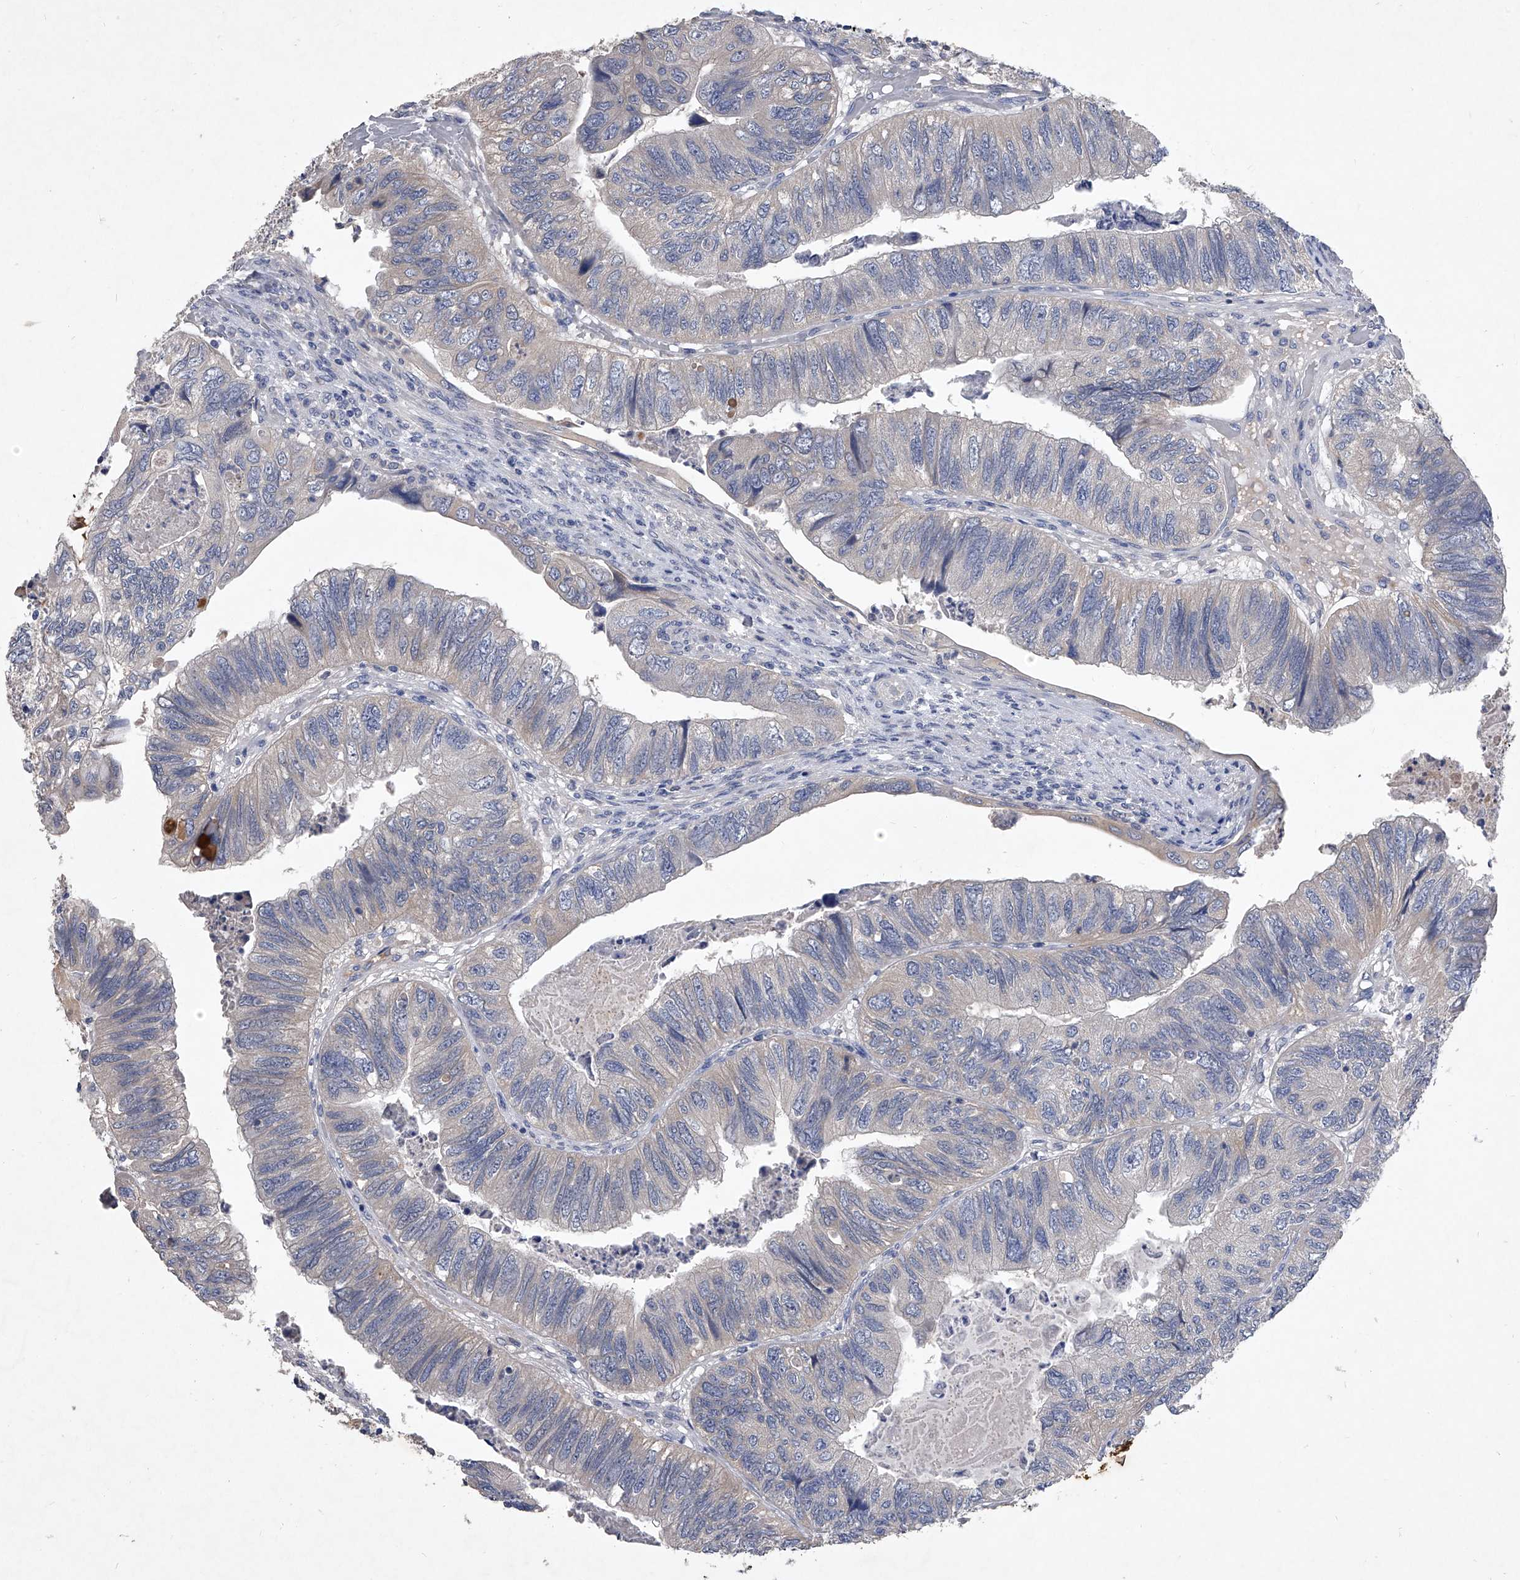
{"staining": {"intensity": "negative", "quantity": "none", "location": "none"}, "tissue": "colorectal cancer", "cell_type": "Tumor cells", "image_type": "cancer", "snomed": [{"axis": "morphology", "description": "Adenocarcinoma, NOS"}, {"axis": "topography", "description": "Rectum"}], "caption": "IHC of human adenocarcinoma (colorectal) demonstrates no staining in tumor cells.", "gene": "C5", "patient": {"sex": "male", "age": 63}}